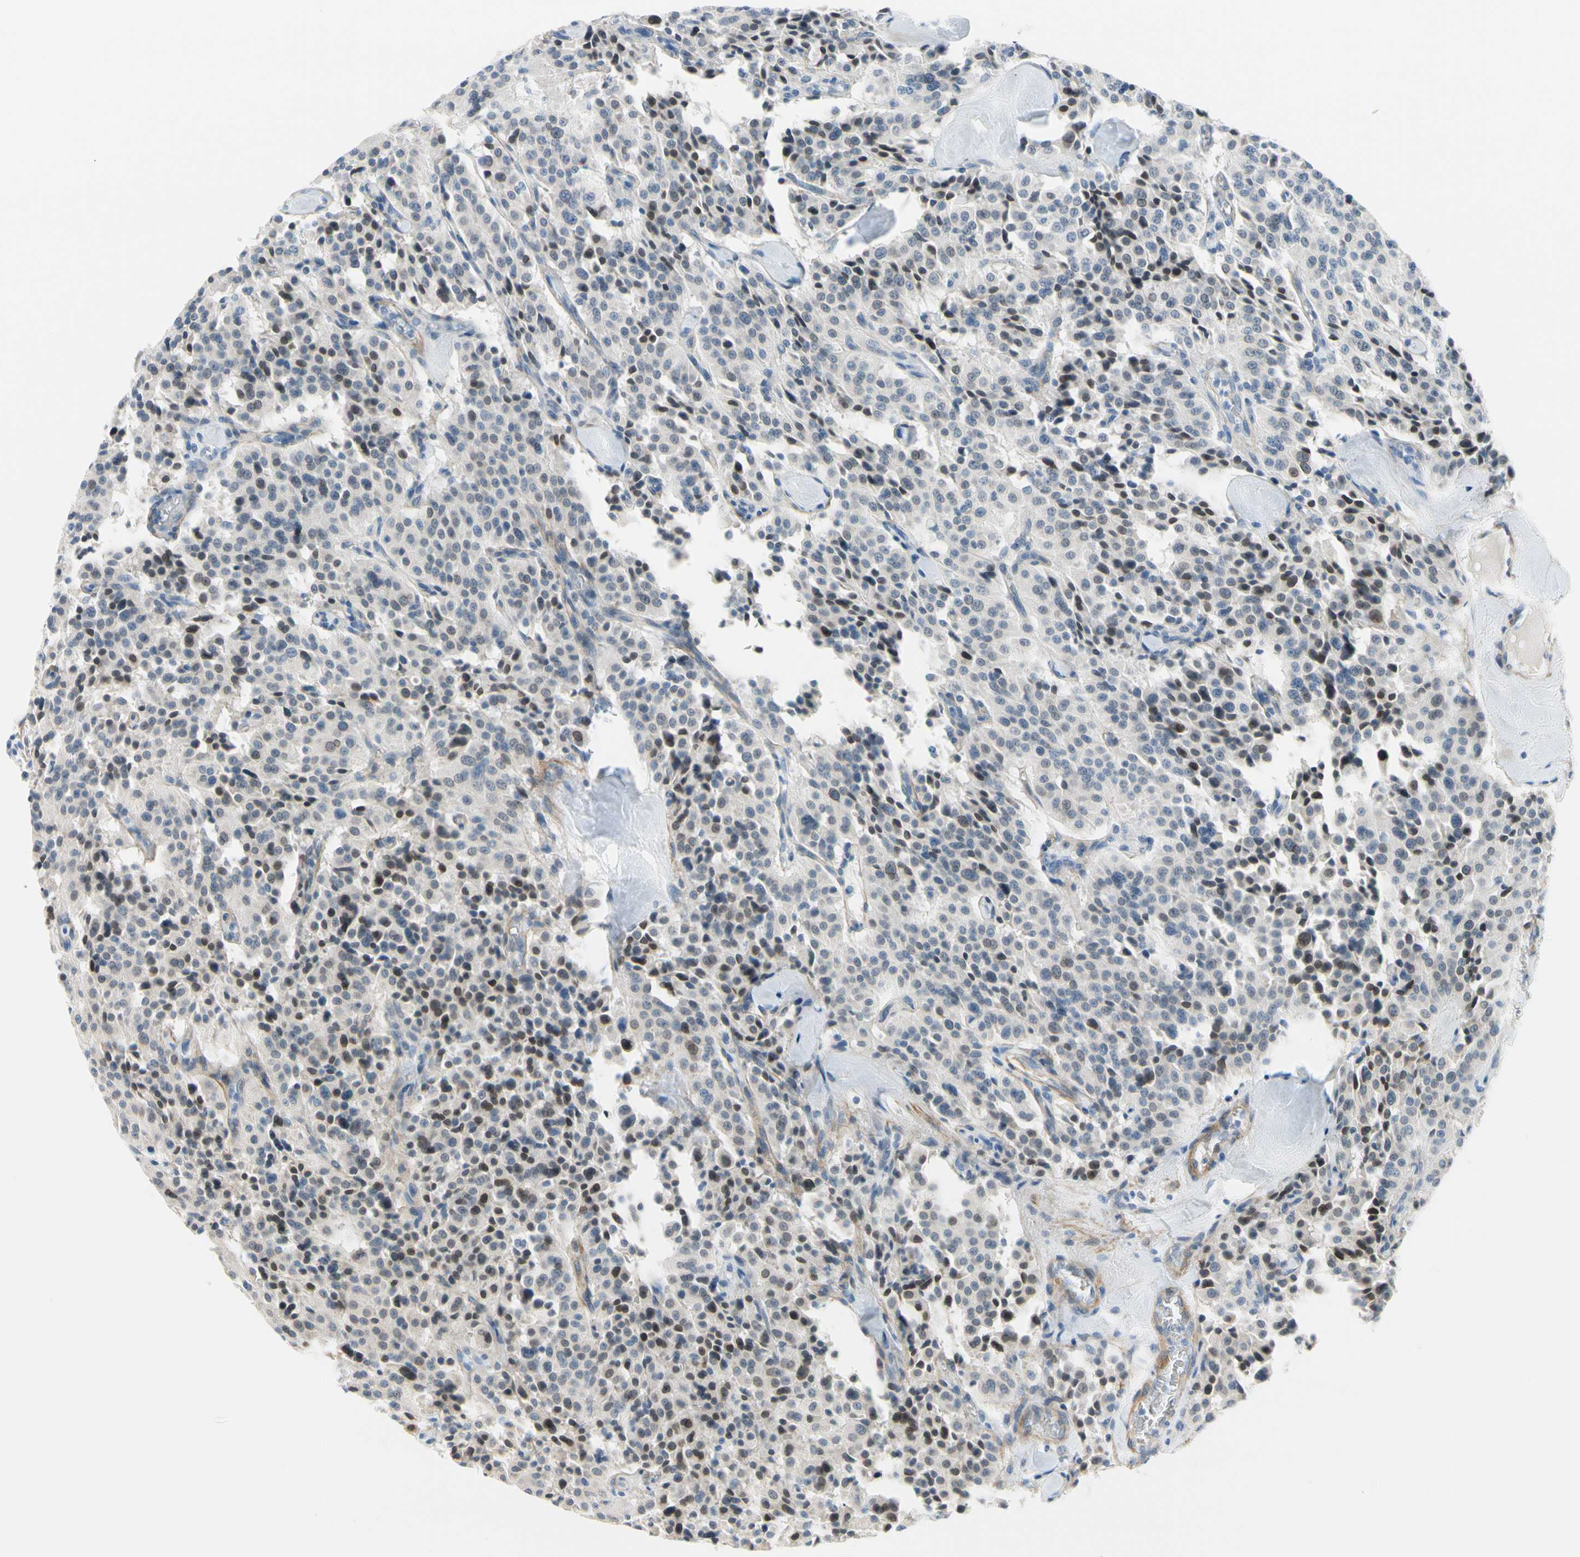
{"staining": {"intensity": "moderate", "quantity": "<25%", "location": "nuclear"}, "tissue": "carcinoid", "cell_type": "Tumor cells", "image_type": "cancer", "snomed": [{"axis": "morphology", "description": "Carcinoid, malignant, NOS"}, {"axis": "topography", "description": "Lung"}], "caption": "Immunohistochemical staining of malignant carcinoid demonstrates low levels of moderate nuclear positivity in approximately <25% of tumor cells.", "gene": "FCER2", "patient": {"sex": "male", "age": 30}}